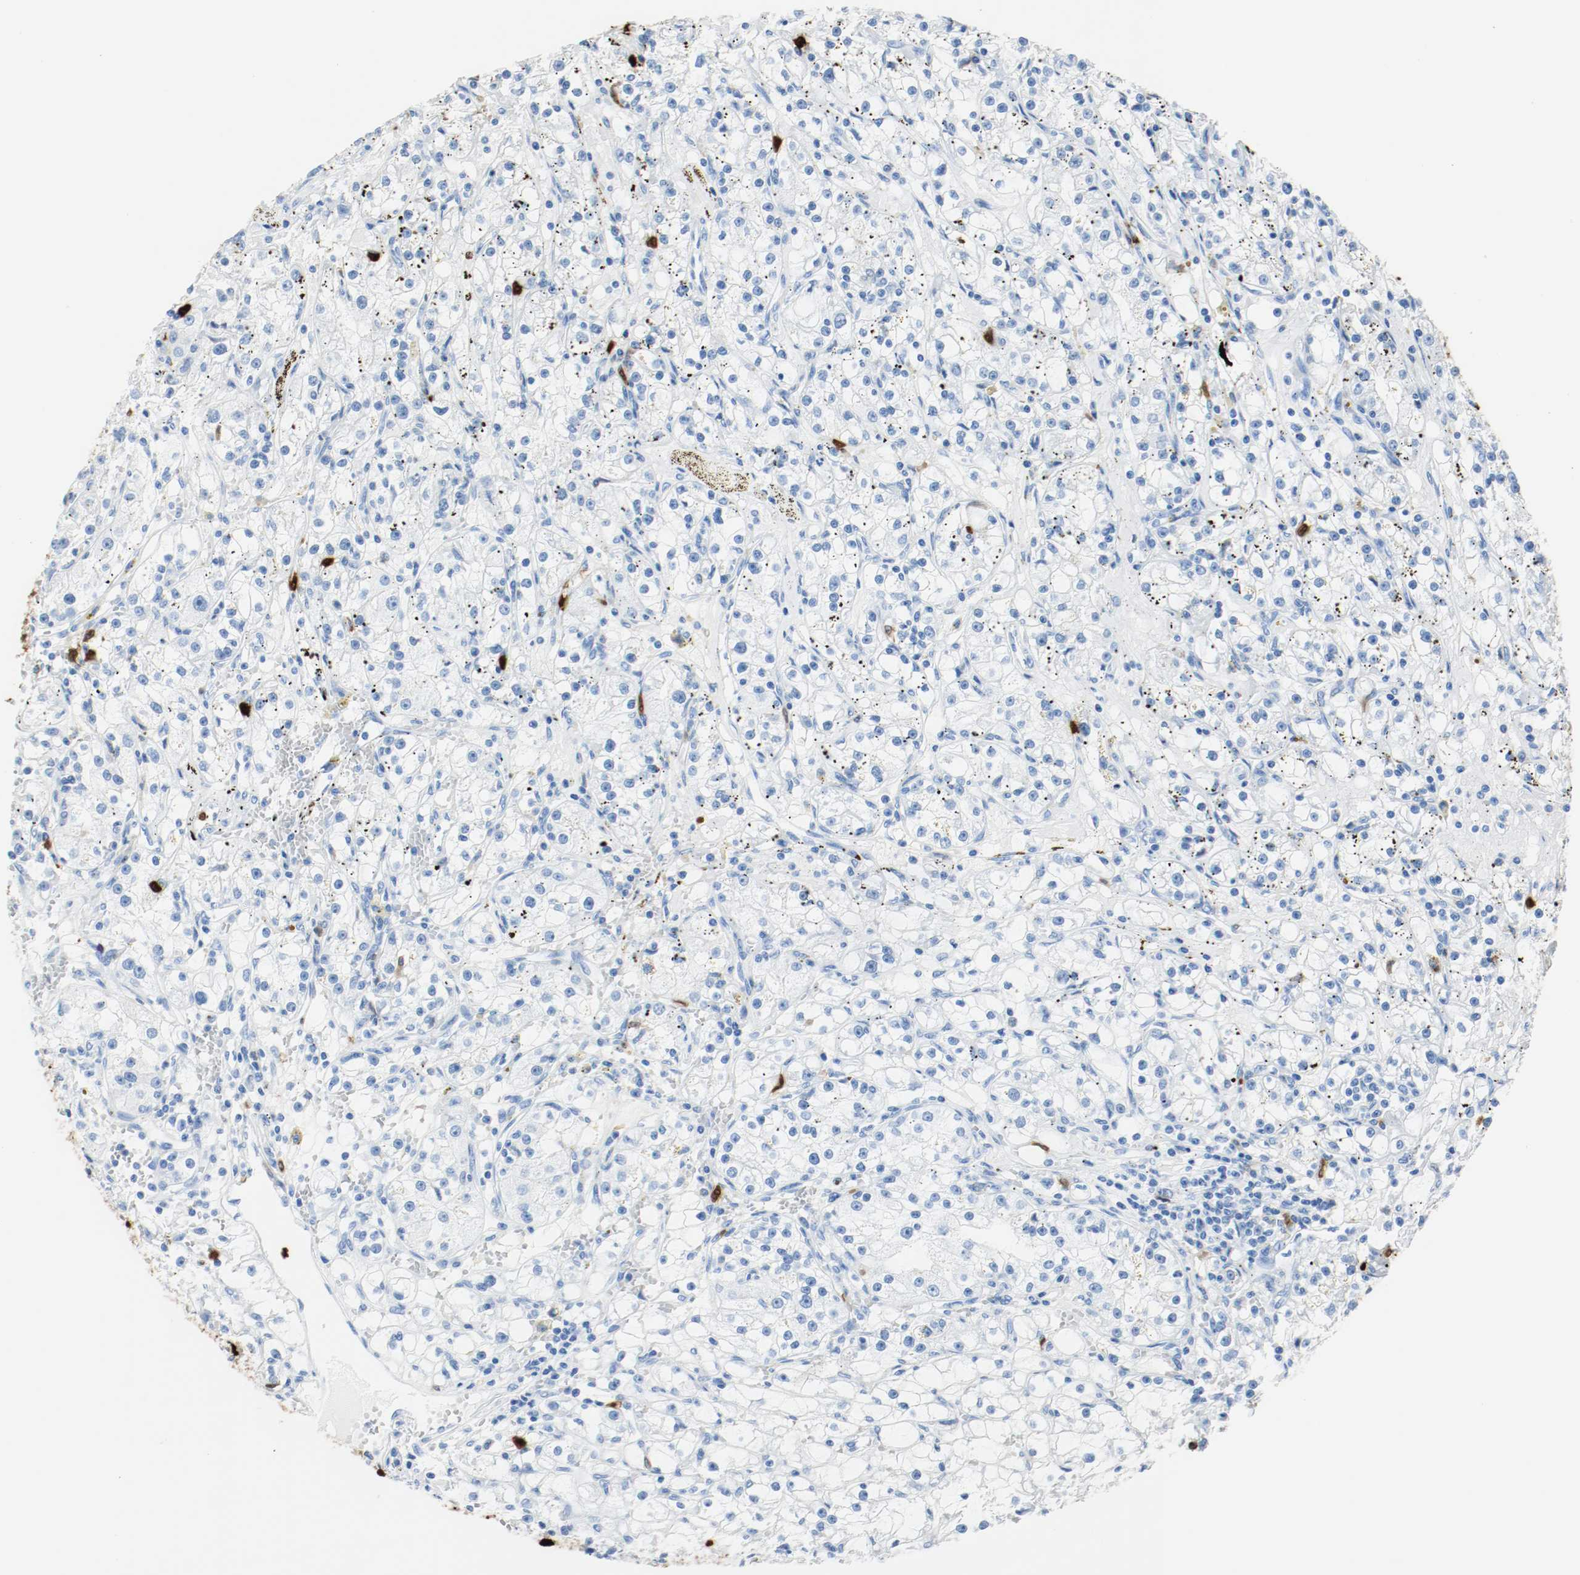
{"staining": {"intensity": "negative", "quantity": "none", "location": "none"}, "tissue": "renal cancer", "cell_type": "Tumor cells", "image_type": "cancer", "snomed": [{"axis": "morphology", "description": "Adenocarcinoma, NOS"}, {"axis": "topography", "description": "Kidney"}], "caption": "Immunohistochemical staining of human renal adenocarcinoma demonstrates no significant staining in tumor cells. The staining is performed using DAB (3,3'-diaminobenzidine) brown chromogen with nuclei counter-stained in using hematoxylin.", "gene": "S100A9", "patient": {"sex": "male", "age": 56}}